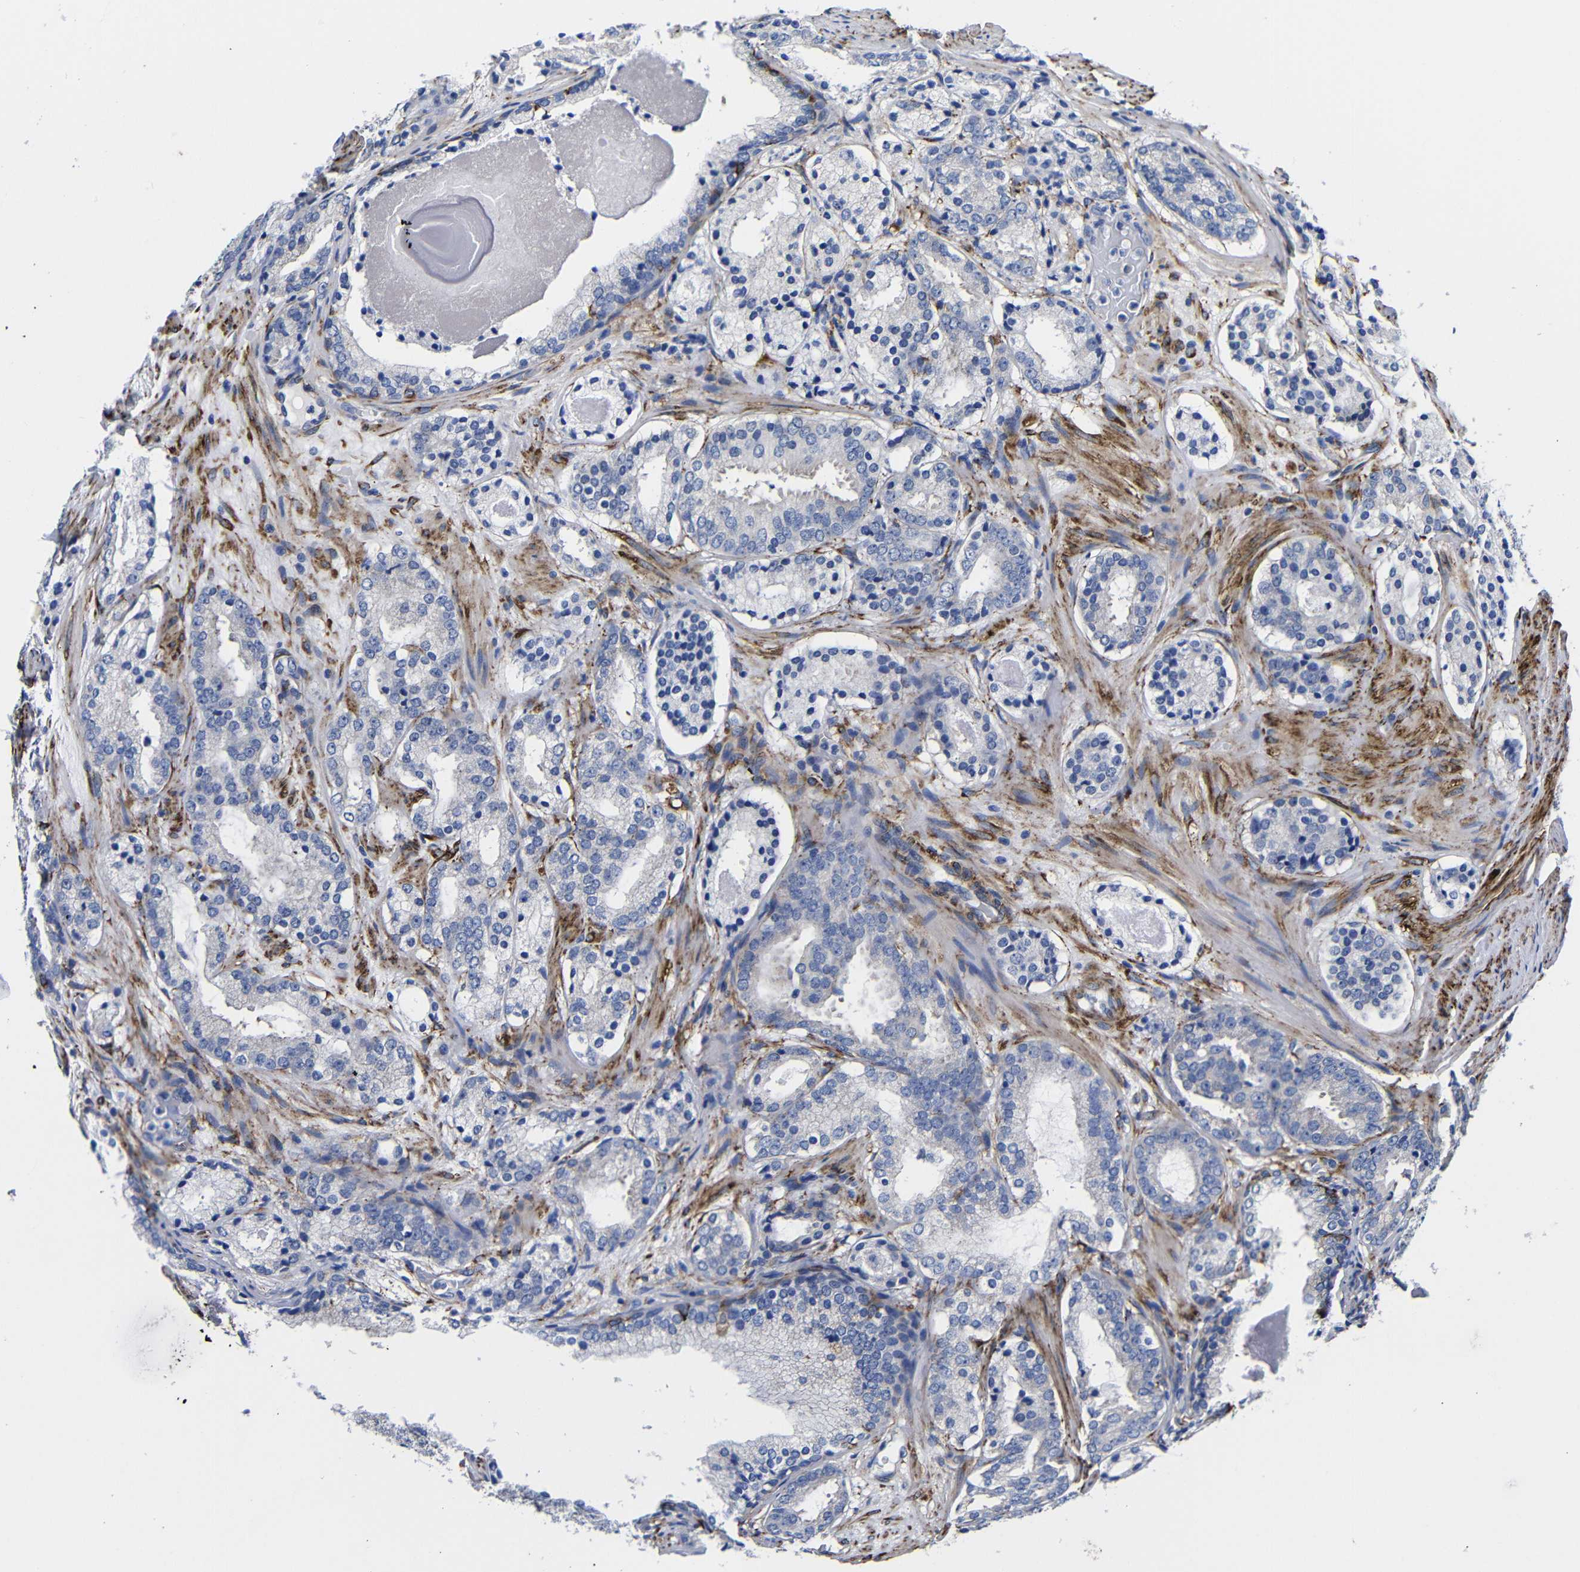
{"staining": {"intensity": "negative", "quantity": "none", "location": "none"}, "tissue": "prostate cancer", "cell_type": "Tumor cells", "image_type": "cancer", "snomed": [{"axis": "morphology", "description": "Adenocarcinoma, Low grade"}, {"axis": "topography", "description": "Prostate"}], "caption": "Prostate cancer (low-grade adenocarcinoma) was stained to show a protein in brown. There is no significant staining in tumor cells.", "gene": "LRIG1", "patient": {"sex": "male", "age": 69}}